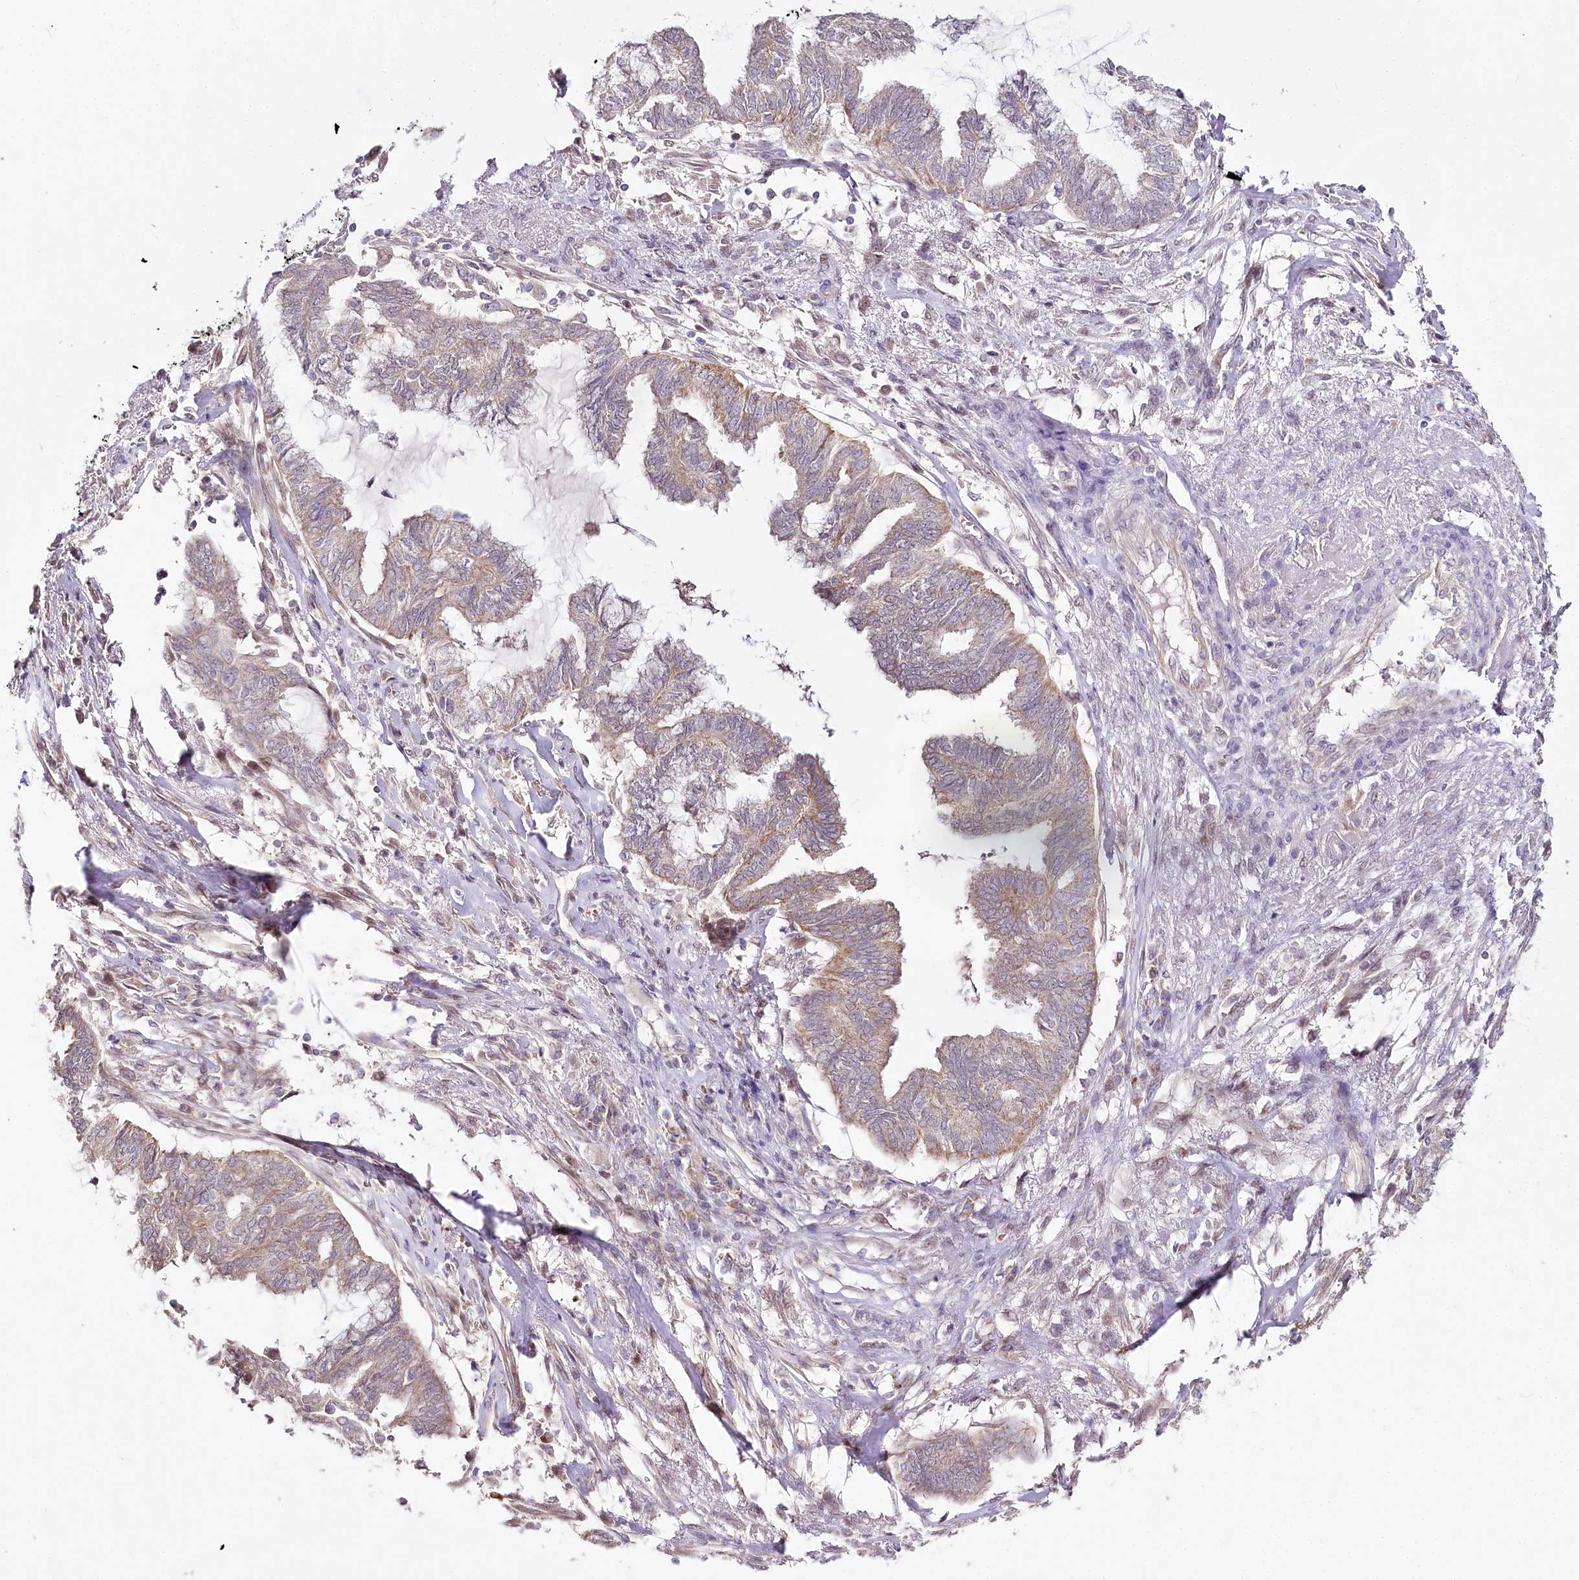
{"staining": {"intensity": "weak", "quantity": "25%-75%", "location": "cytoplasmic/membranous"}, "tissue": "endometrial cancer", "cell_type": "Tumor cells", "image_type": "cancer", "snomed": [{"axis": "morphology", "description": "Adenocarcinoma, NOS"}, {"axis": "topography", "description": "Endometrium"}], "caption": "Endometrial cancer was stained to show a protein in brown. There is low levels of weak cytoplasmic/membranous staining in approximately 25%-75% of tumor cells.", "gene": "ZNF226", "patient": {"sex": "female", "age": 86}}